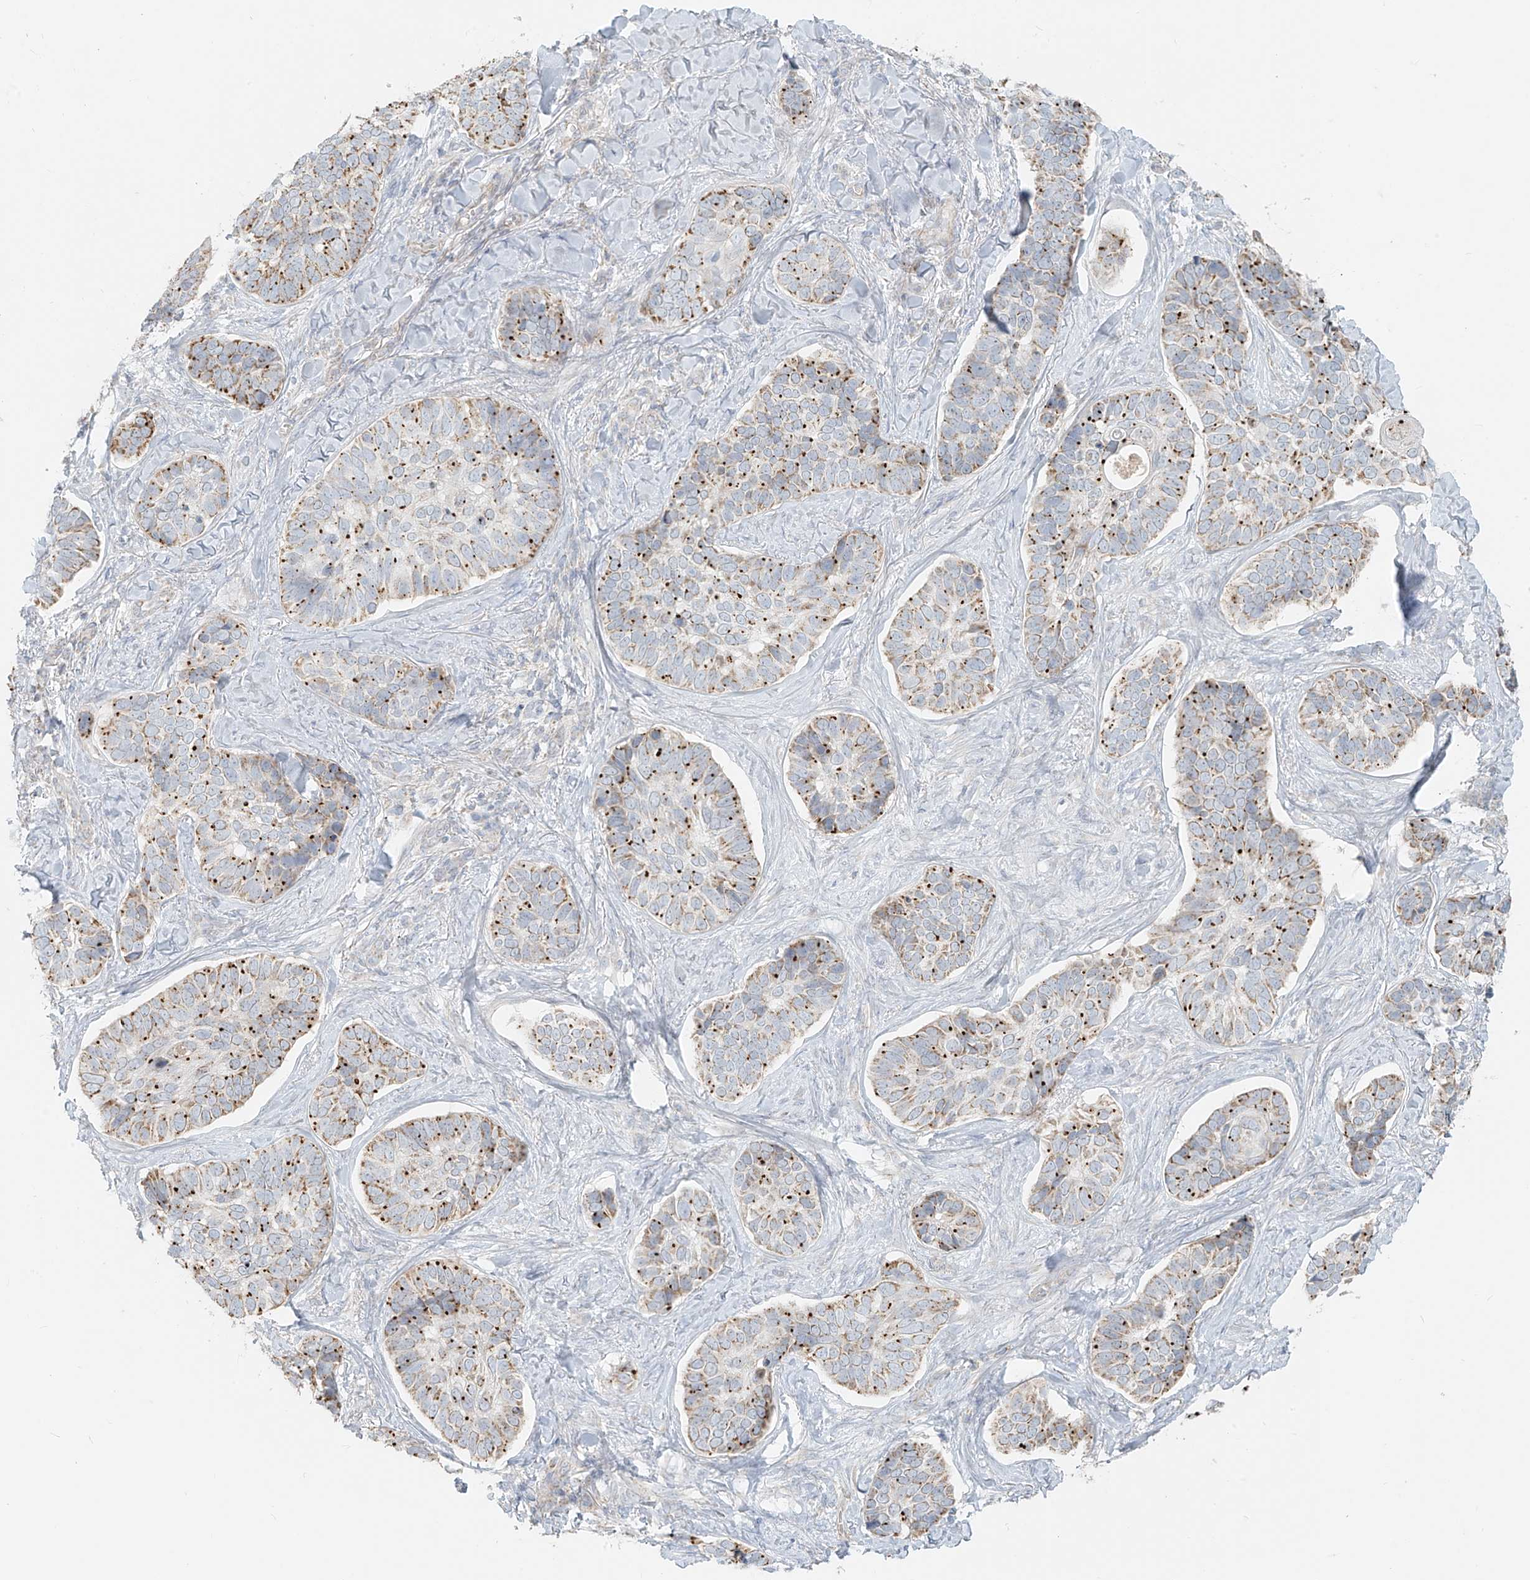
{"staining": {"intensity": "moderate", "quantity": ">75%", "location": "cytoplasmic/membranous"}, "tissue": "skin cancer", "cell_type": "Tumor cells", "image_type": "cancer", "snomed": [{"axis": "morphology", "description": "Basal cell carcinoma"}, {"axis": "topography", "description": "Skin"}], "caption": "A high-resolution histopathology image shows immunohistochemistry (IHC) staining of skin cancer (basal cell carcinoma), which exhibits moderate cytoplasmic/membranous expression in about >75% of tumor cells.", "gene": "UST", "patient": {"sex": "male", "age": 62}}